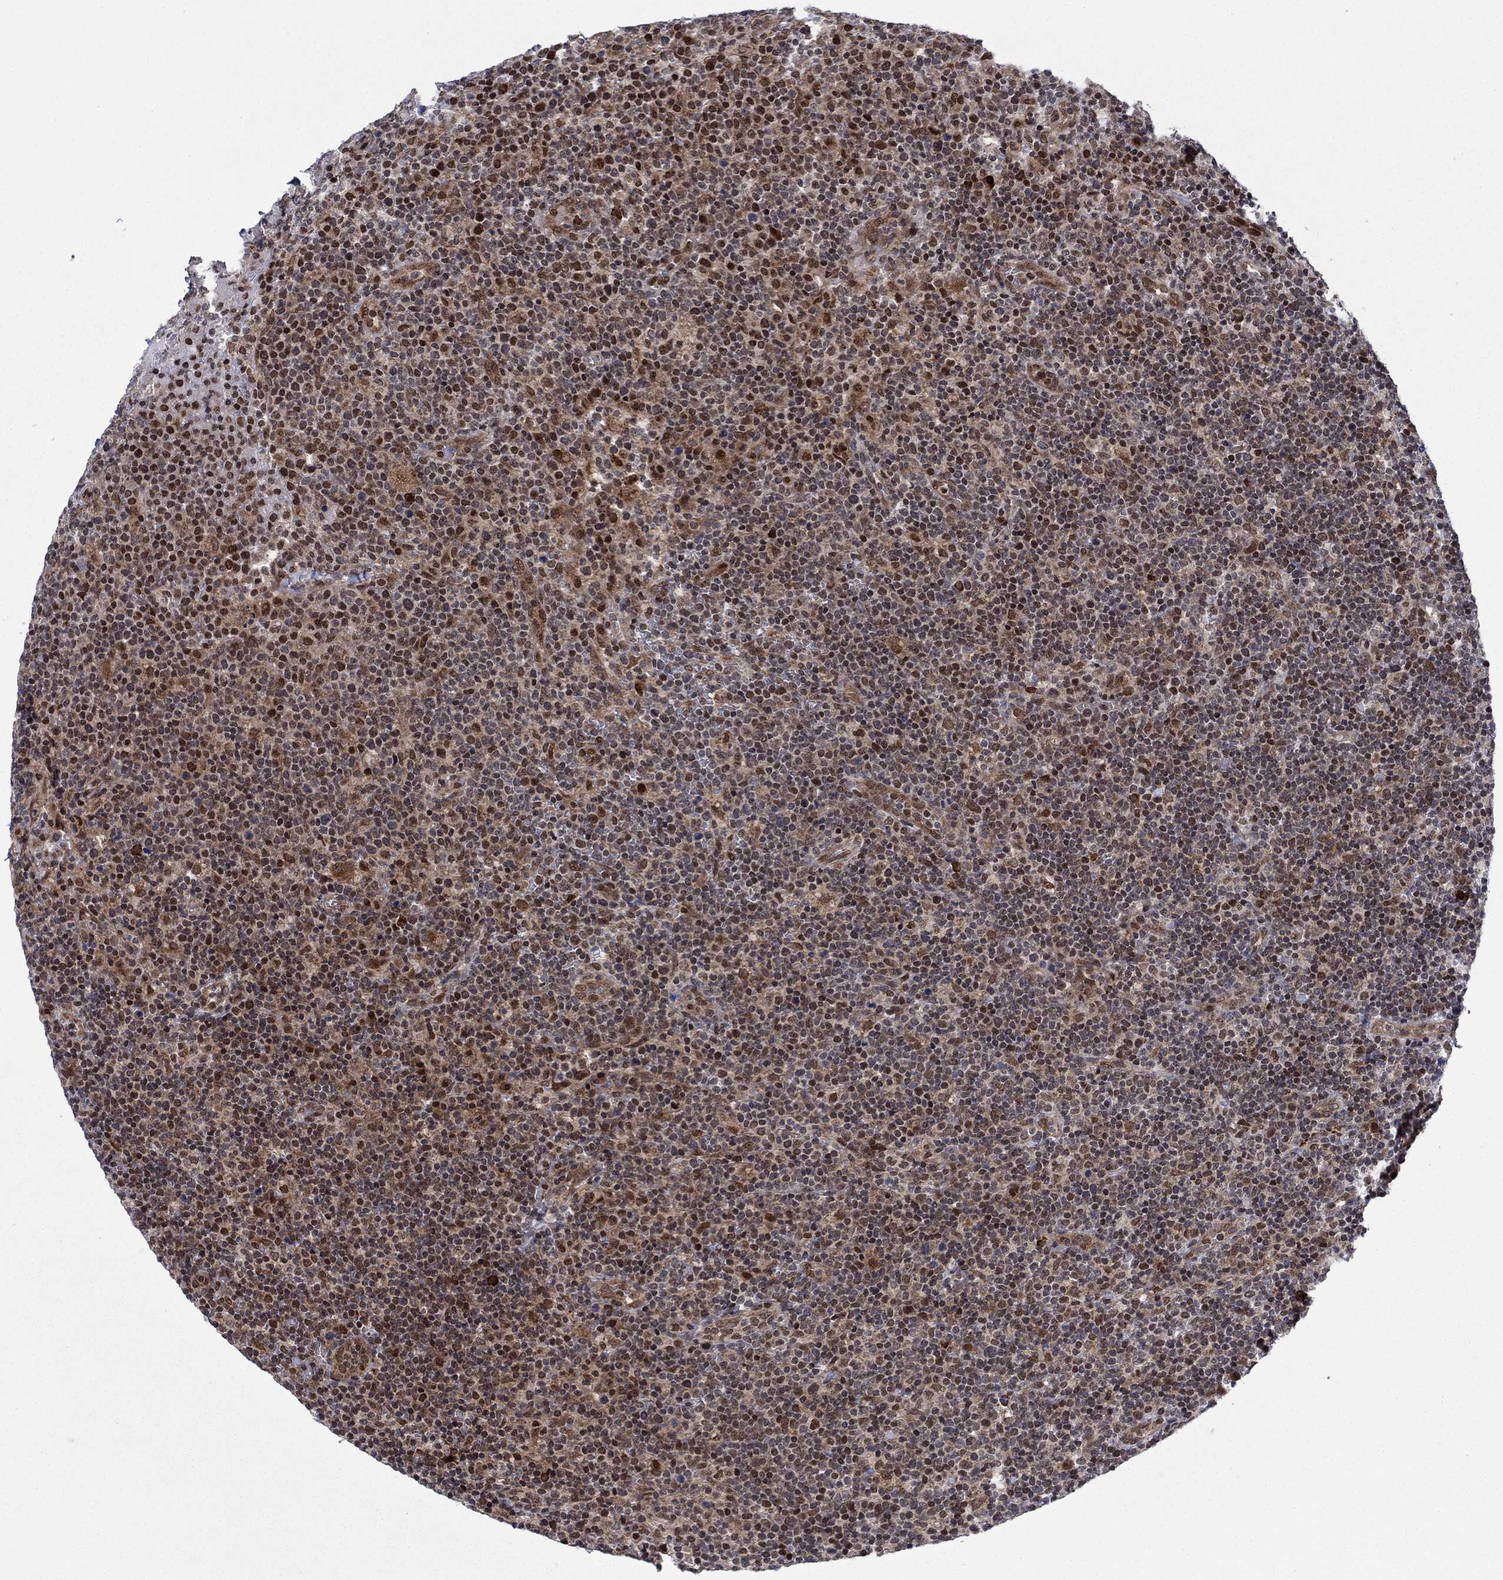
{"staining": {"intensity": "strong", "quantity": "25%-75%", "location": "cytoplasmic/membranous,nuclear"}, "tissue": "lymphoma", "cell_type": "Tumor cells", "image_type": "cancer", "snomed": [{"axis": "morphology", "description": "Malignant lymphoma, non-Hodgkin's type, High grade"}, {"axis": "topography", "description": "Lymph node"}], "caption": "Immunohistochemistry (IHC) micrograph of human lymphoma stained for a protein (brown), which displays high levels of strong cytoplasmic/membranous and nuclear expression in approximately 25%-75% of tumor cells.", "gene": "PRICKLE4", "patient": {"sex": "male", "age": 61}}